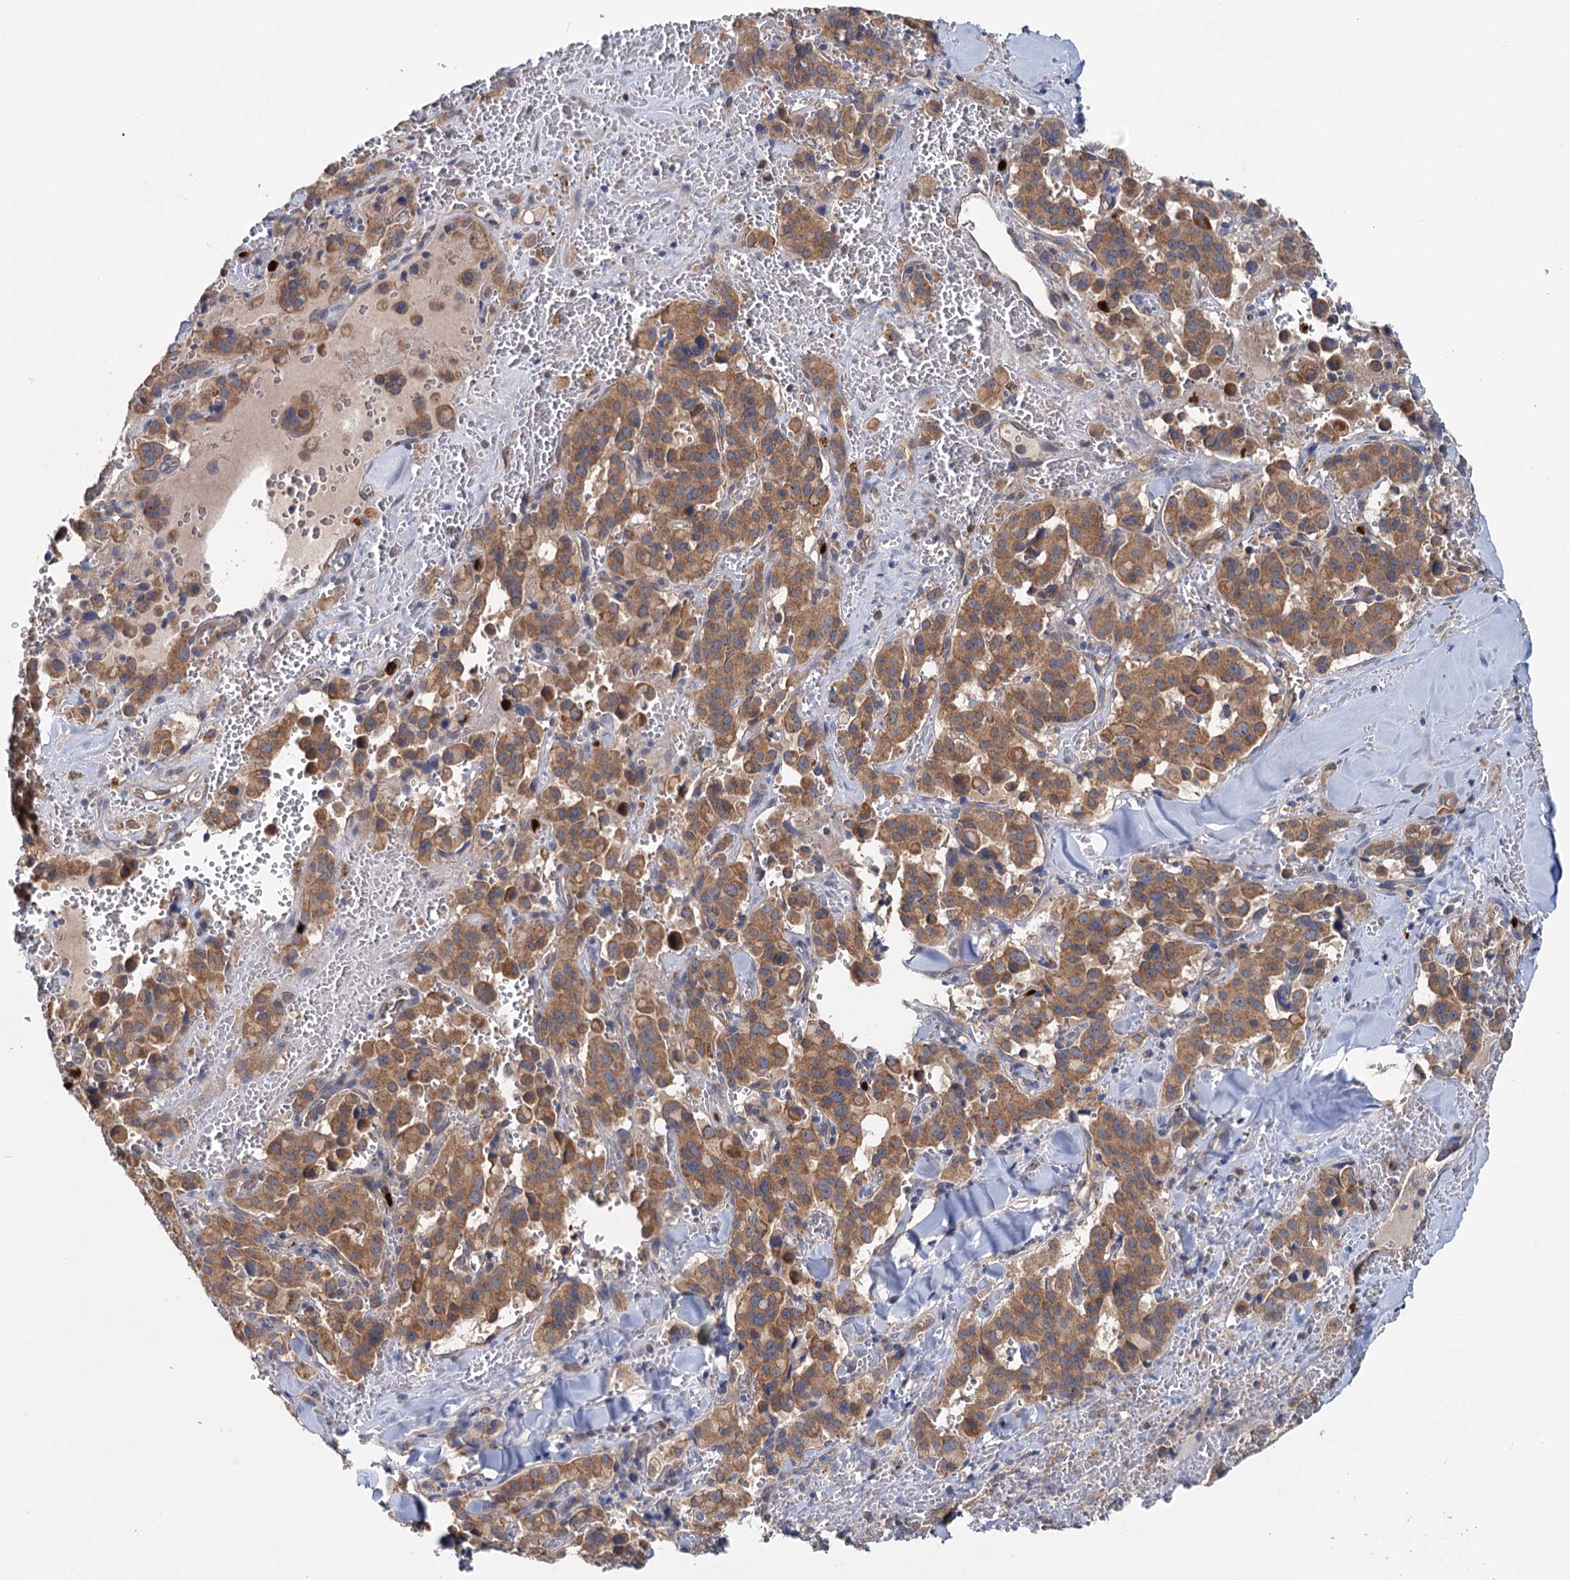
{"staining": {"intensity": "moderate", "quantity": ">75%", "location": "cytoplasmic/membranous"}, "tissue": "pancreatic cancer", "cell_type": "Tumor cells", "image_type": "cancer", "snomed": [{"axis": "morphology", "description": "Adenocarcinoma, NOS"}, {"axis": "topography", "description": "Pancreas"}], "caption": "Pancreatic adenocarcinoma stained for a protein displays moderate cytoplasmic/membranous positivity in tumor cells.", "gene": "DYNC2H1", "patient": {"sex": "male", "age": 65}}